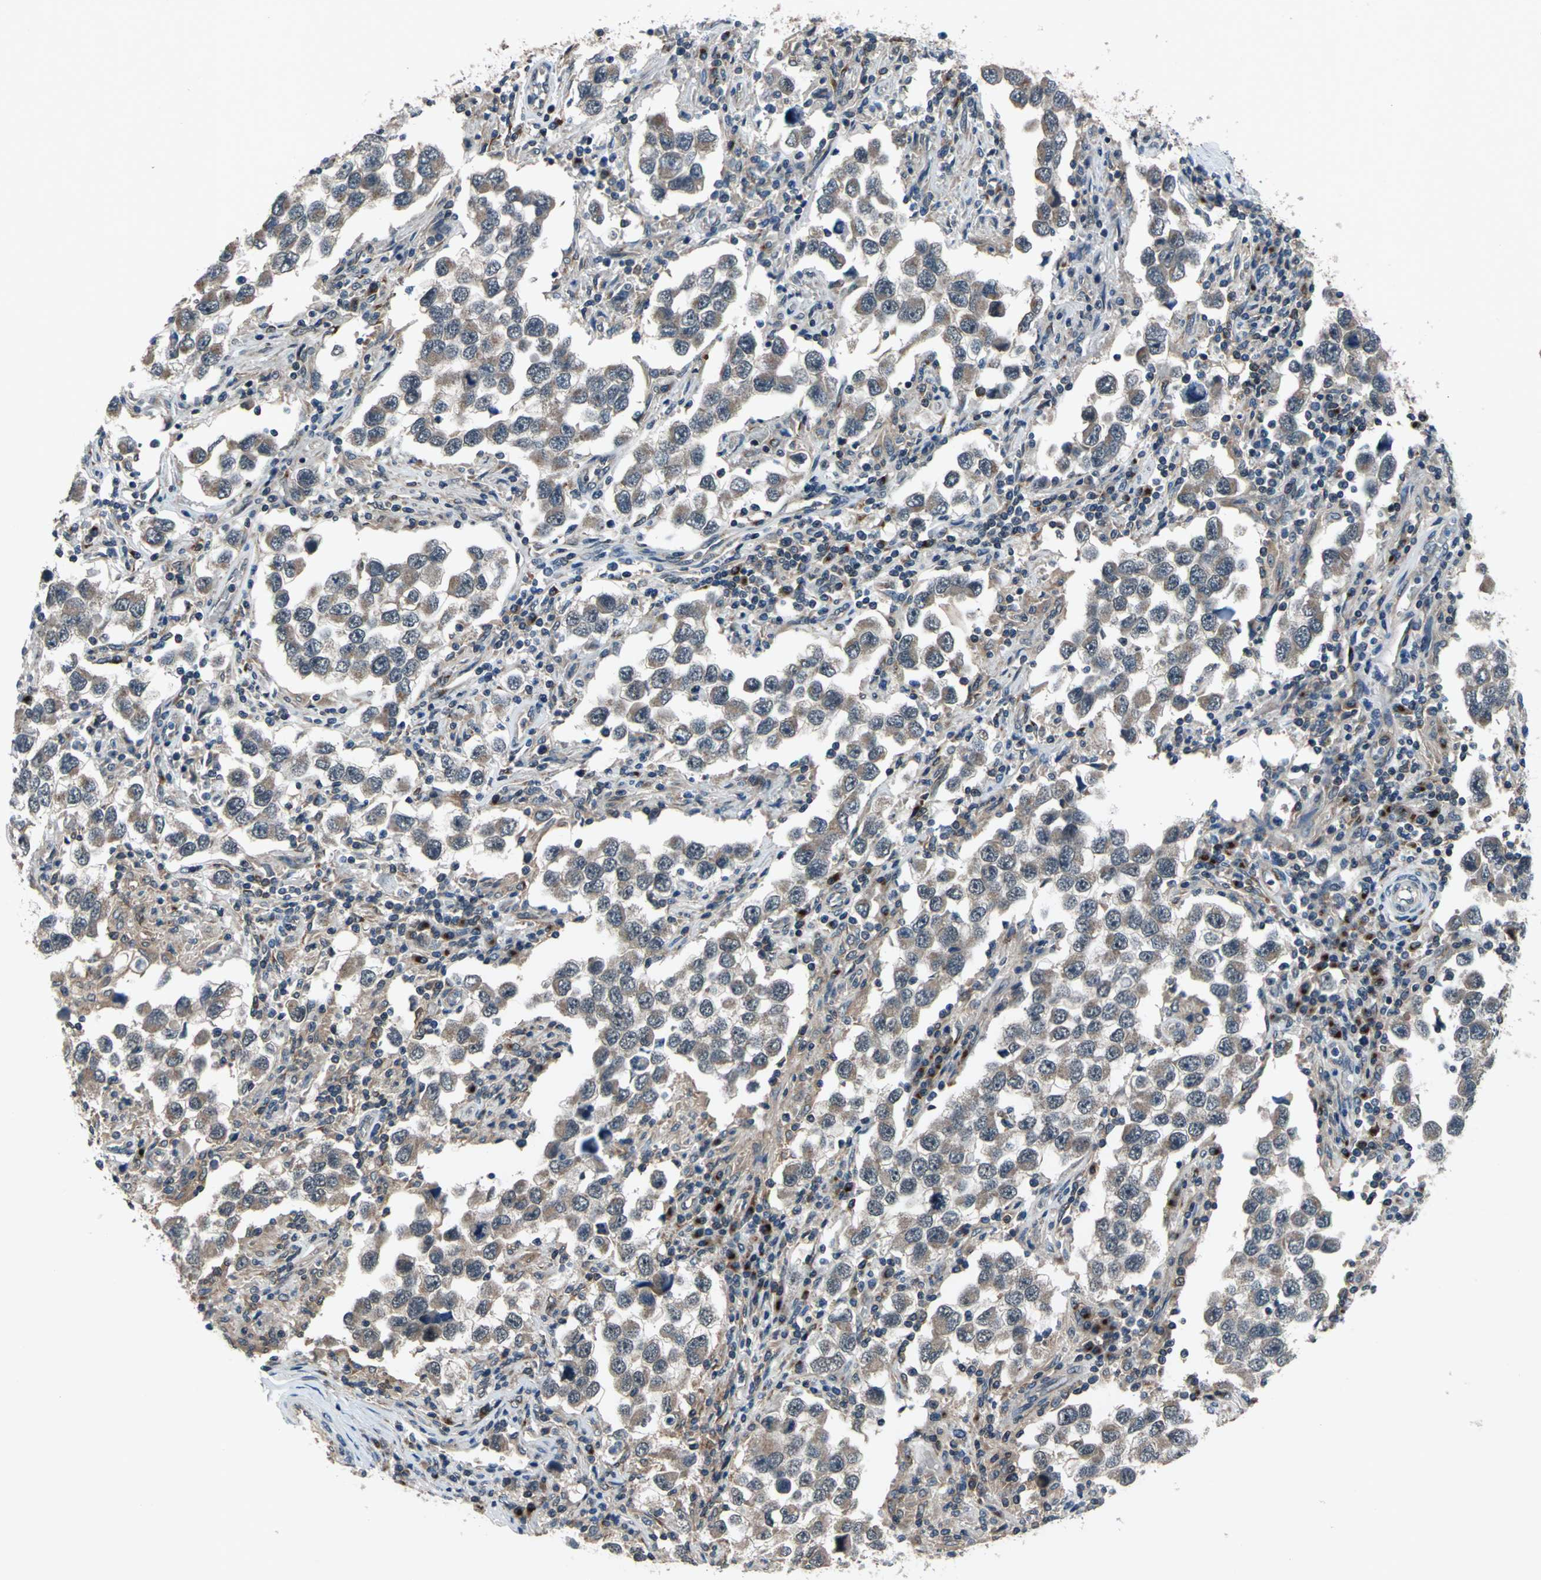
{"staining": {"intensity": "moderate", "quantity": ">75%", "location": "cytoplasmic/membranous"}, "tissue": "testis cancer", "cell_type": "Tumor cells", "image_type": "cancer", "snomed": [{"axis": "morphology", "description": "Carcinoma, Embryonal, NOS"}, {"axis": "topography", "description": "Testis"}], "caption": "Testis cancer (embryonal carcinoma) tissue displays moderate cytoplasmic/membranous staining in about >75% of tumor cells", "gene": "NFKBIE", "patient": {"sex": "male", "age": 21}}